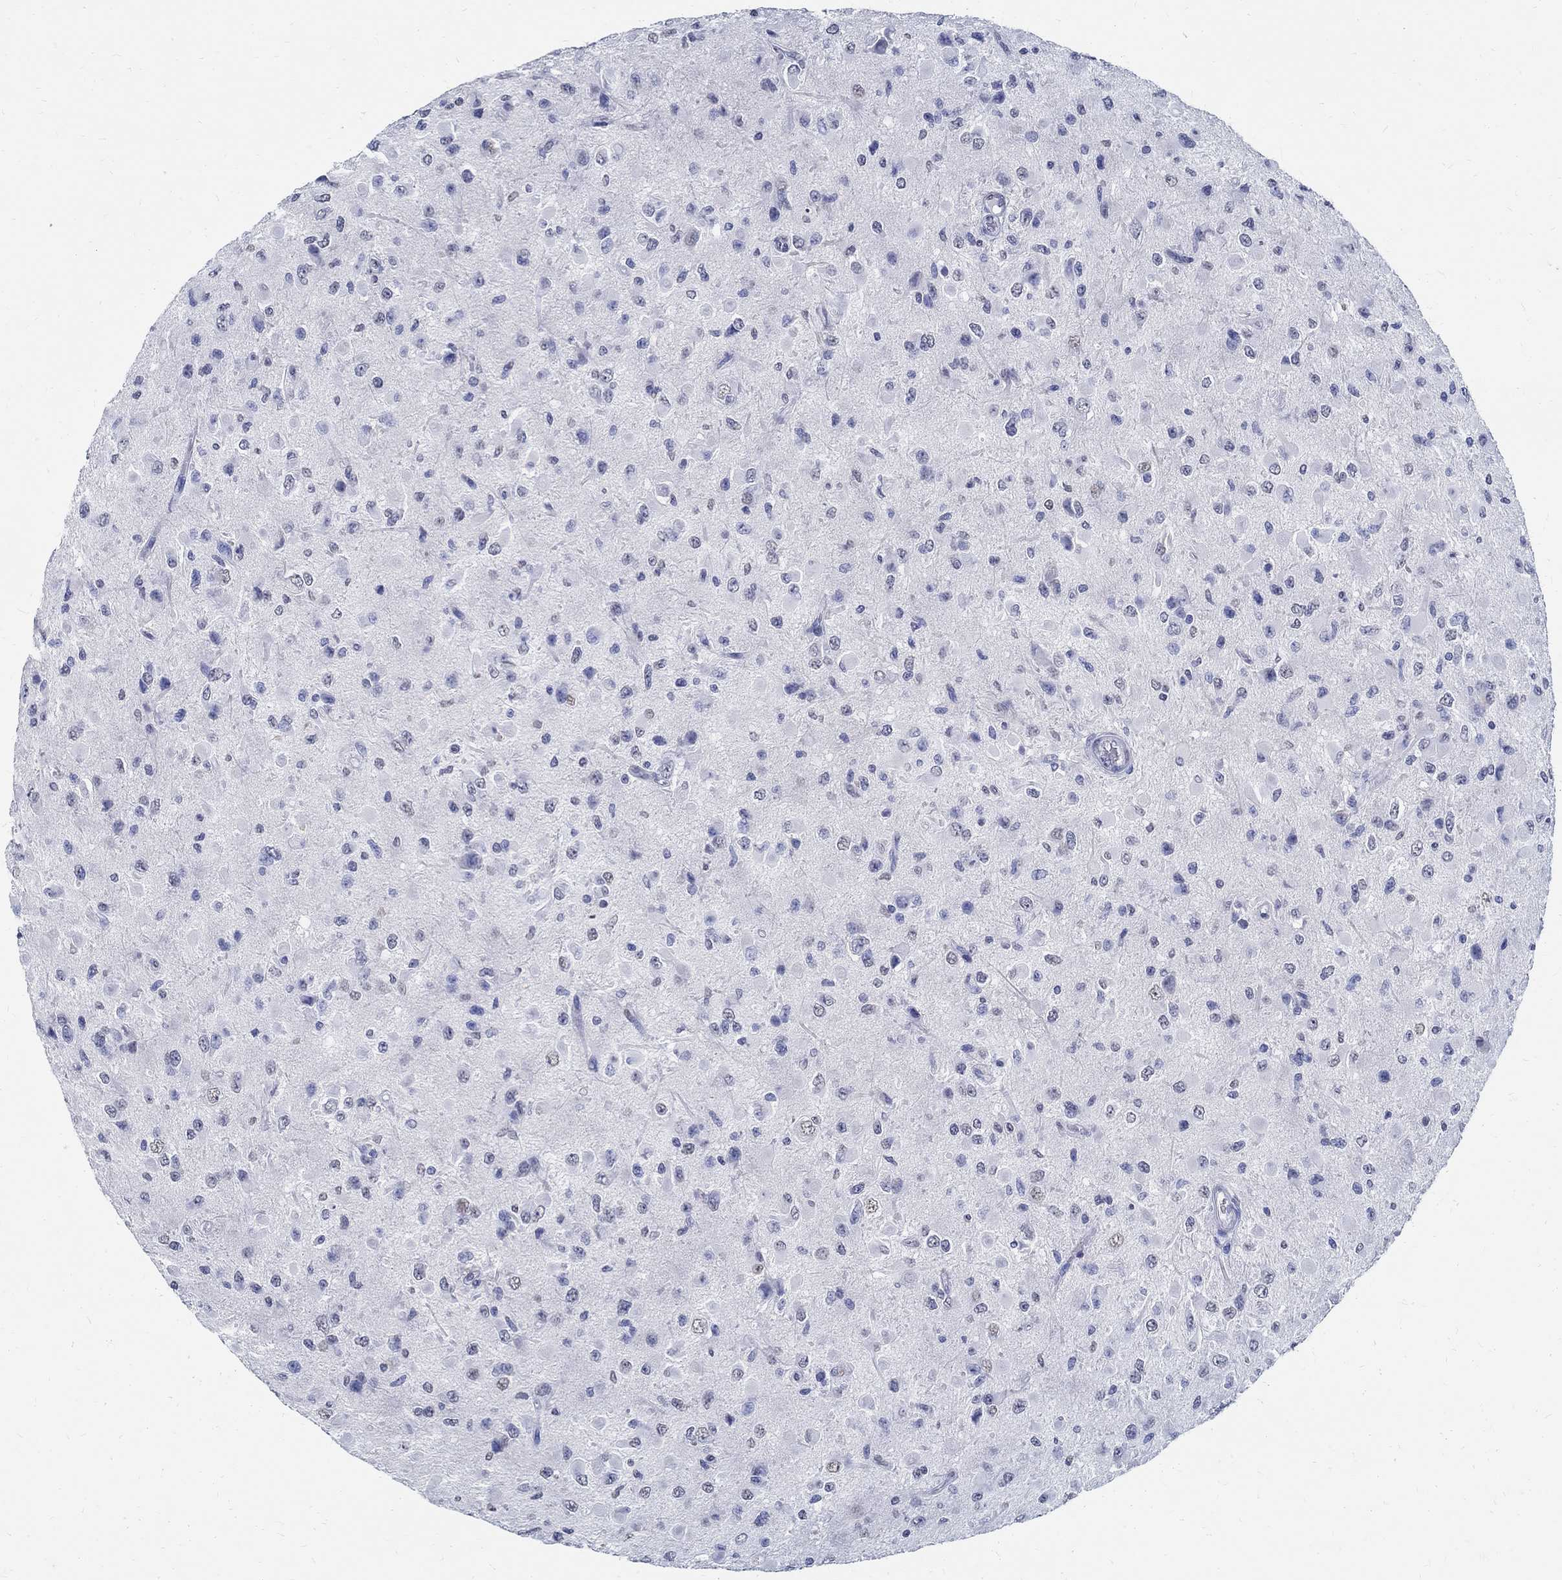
{"staining": {"intensity": "negative", "quantity": "none", "location": "none"}, "tissue": "glioma", "cell_type": "Tumor cells", "image_type": "cancer", "snomed": [{"axis": "morphology", "description": "Glioma, malignant, High grade"}, {"axis": "topography", "description": "Cerebral cortex"}], "caption": "Micrograph shows no protein staining in tumor cells of high-grade glioma (malignant) tissue.", "gene": "TSPAN16", "patient": {"sex": "male", "age": 35}}